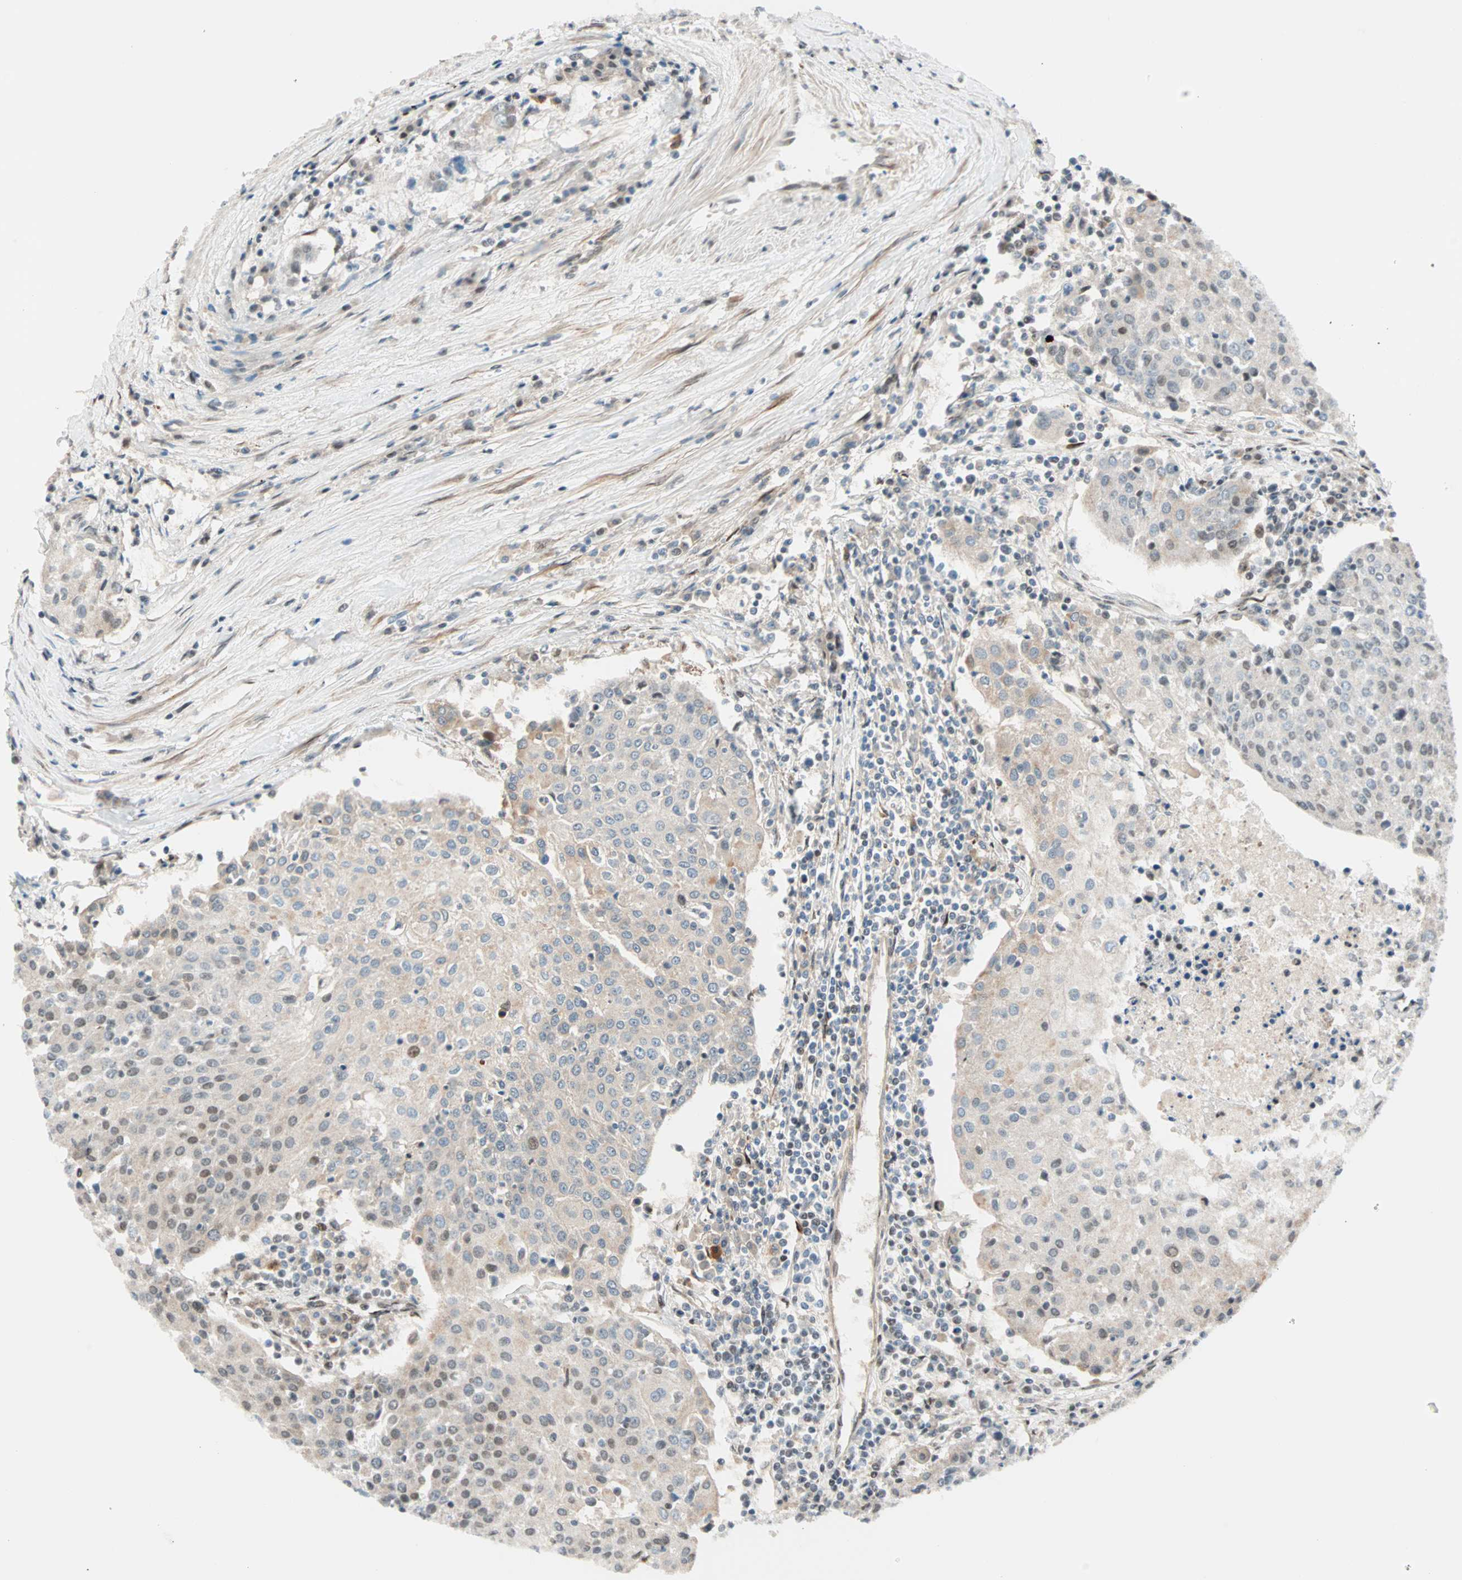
{"staining": {"intensity": "weak", "quantity": "25%-75%", "location": "cytoplasmic/membranous,nuclear"}, "tissue": "urothelial cancer", "cell_type": "Tumor cells", "image_type": "cancer", "snomed": [{"axis": "morphology", "description": "Urothelial carcinoma, High grade"}, {"axis": "topography", "description": "Urinary bladder"}], "caption": "Brown immunohistochemical staining in urothelial cancer displays weak cytoplasmic/membranous and nuclear expression in approximately 25%-75% of tumor cells.", "gene": "HECW1", "patient": {"sex": "female", "age": 85}}